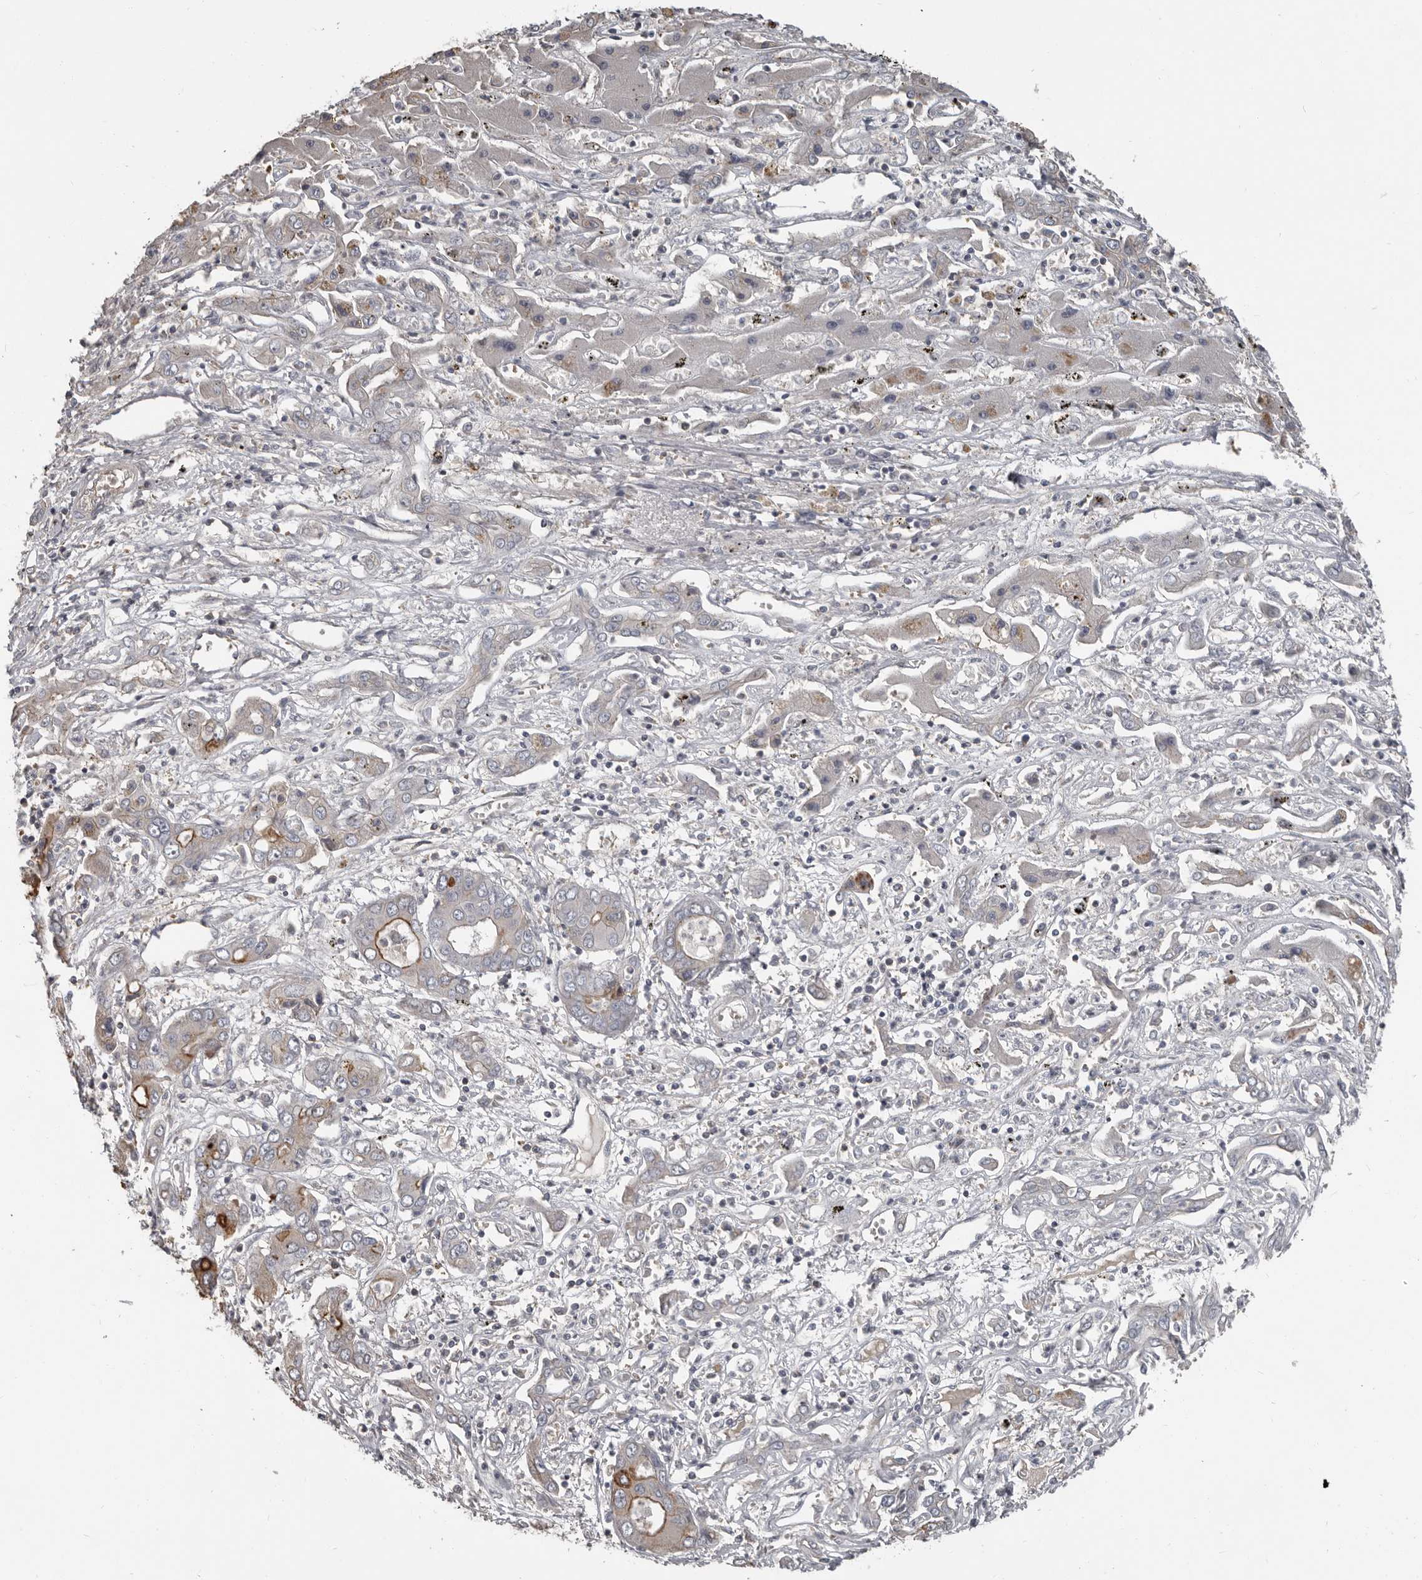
{"staining": {"intensity": "negative", "quantity": "none", "location": "none"}, "tissue": "liver cancer", "cell_type": "Tumor cells", "image_type": "cancer", "snomed": [{"axis": "morphology", "description": "Cholangiocarcinoma"}, {"axis": "topography", "description": "Liver"}], "caption": "Immunohistochemistry image of human liver cancer (cholangiocarcinoma) stained for a protein (brown), which demonstrates no positivity in tumor cells.", "gene": "CA6", "patient": {"sex": "male", "age": 67}}